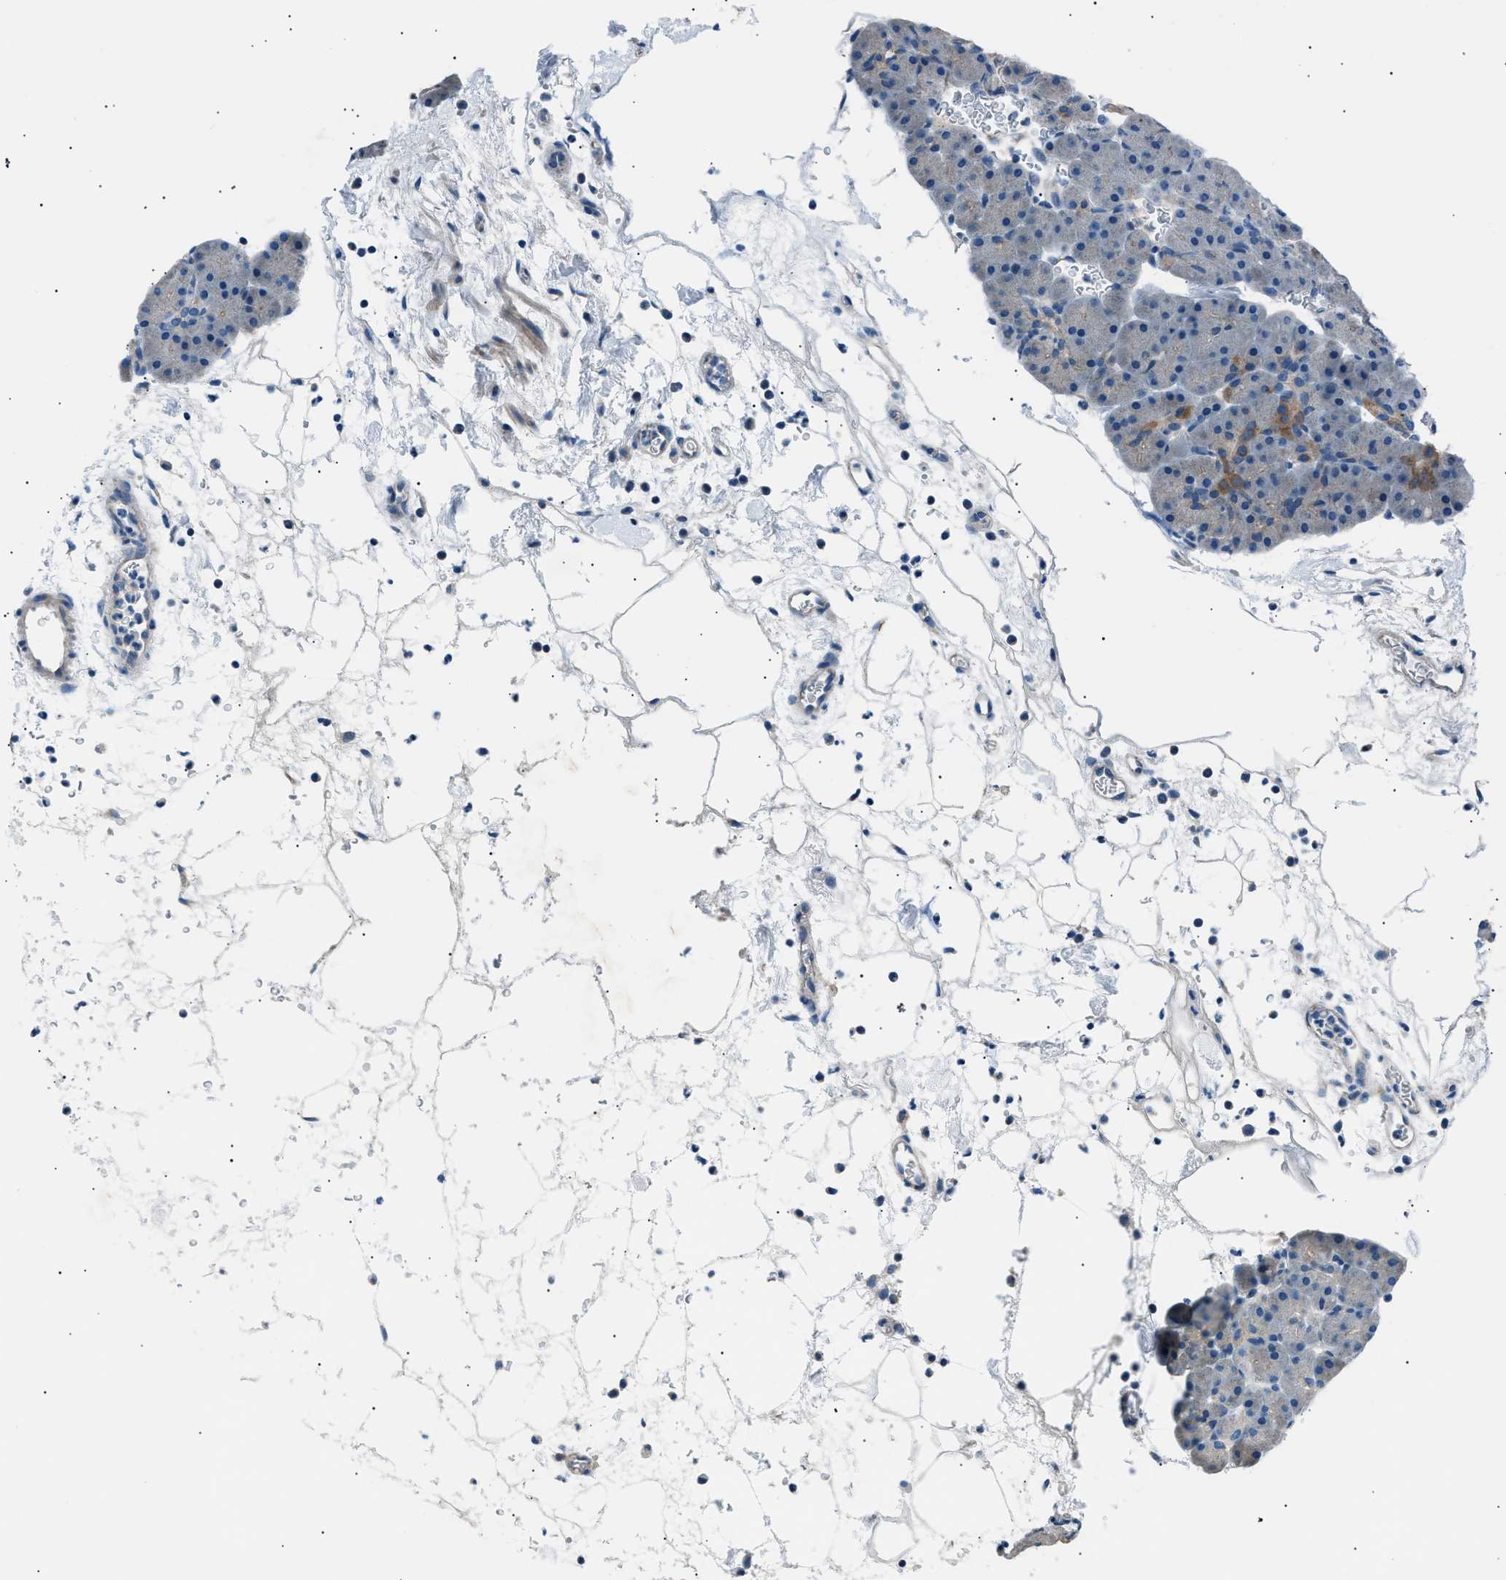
{"staining": {"intensity": "moderate", "quantity": "<25%", "location": "cytoplasmic/membranous"}, "tissue": "pancreas", "cell_type": "Exocrine glandular cells", "image_type": "normal", "snomed": [{"axis": "morphology", "description": "Normal tissue, NOS"}, {"axis": "topography", "description": "Pancreas"}], "caption": "This micrograph displays immunohistochemistry staining of unremarkable human pancreas, with low moderate cytoplasmic/membranous positivity in about <25% of exocrine glandular cells.", "gene": "LRRC37B", "patient": {"sex": "male", "age": 66}}